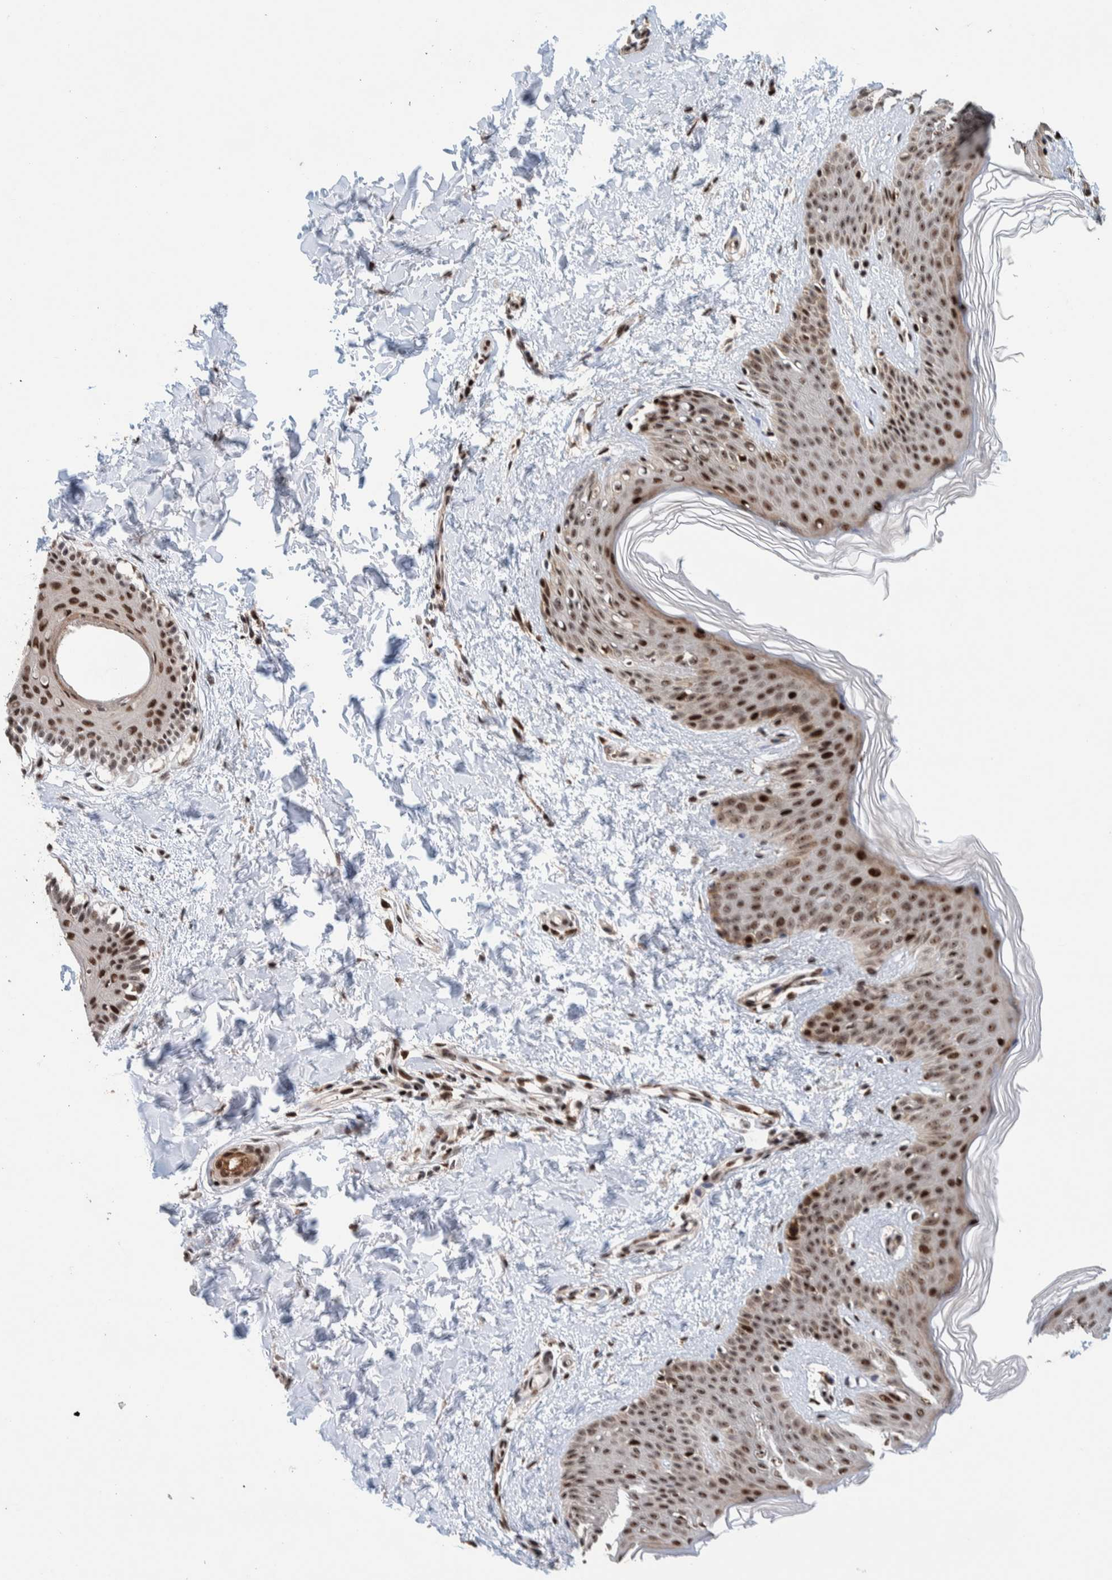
{"staining": {"intensity": "weak", "quantity": ">75%", "location": "nuclear"}, "tissue": "skin", "cell_type": "Fibroblasts", "image_type": "normal", "snomed": [{"axis": "morphology", "description": "Normal tissue, NOS"}, {"axis": "morphology", "description": "Neoplasm, benign, NOS"}, {"axis": "topography", "description": "Skin"}, {"axis": "topography", "description": "Soft tissue"}], "caption": "Protein staining demonstrates weak nuclear positivity in about >75% of fibroblasts in unremarkable skin.", "gene": "CHD4", "patient": {"sex": "male", "age": 26}}